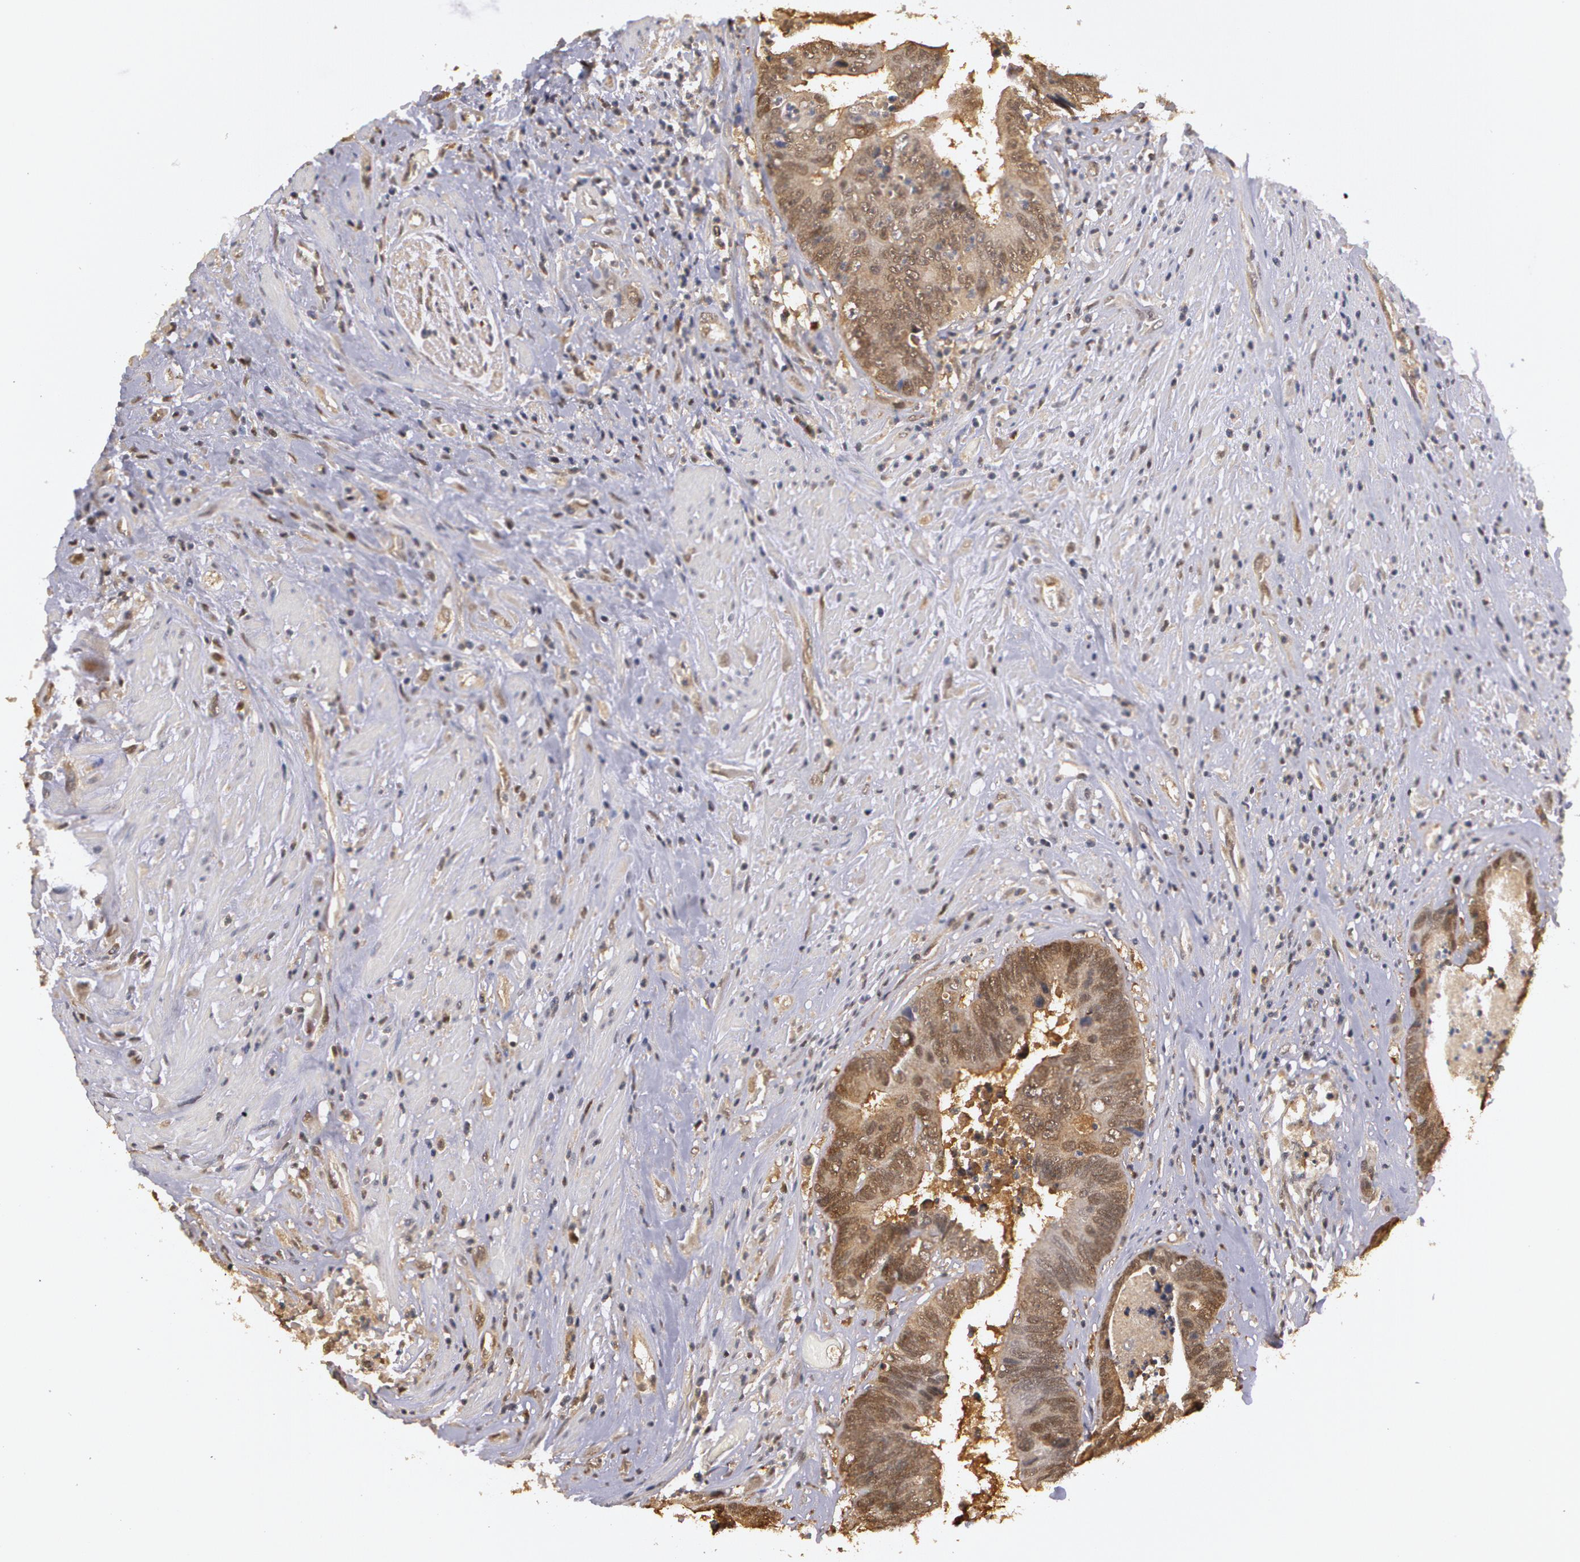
{"staining": {"intensity": "weak", "quantity": ">75%", "location": "cytoplasmic/membranous"}, "tissue": "colorectal cancer", "cell_type": "Tumor cells", "image_type": "cancer", "snomed": [{"axis": "morphology", "description": "Adenocarcinoma, NOS"}, {"axis": "topography", "description": "Rectum"}], "caption": "This histopathology image displays immunohistochemistry staining of human colorectal cancer (adenocarcinoma), with low weak cytoplasmic/membranous expression in approximately >75% of tumor cells.", "gene": "AHSA1", "patient": {"sex": "female", "age": 65}}